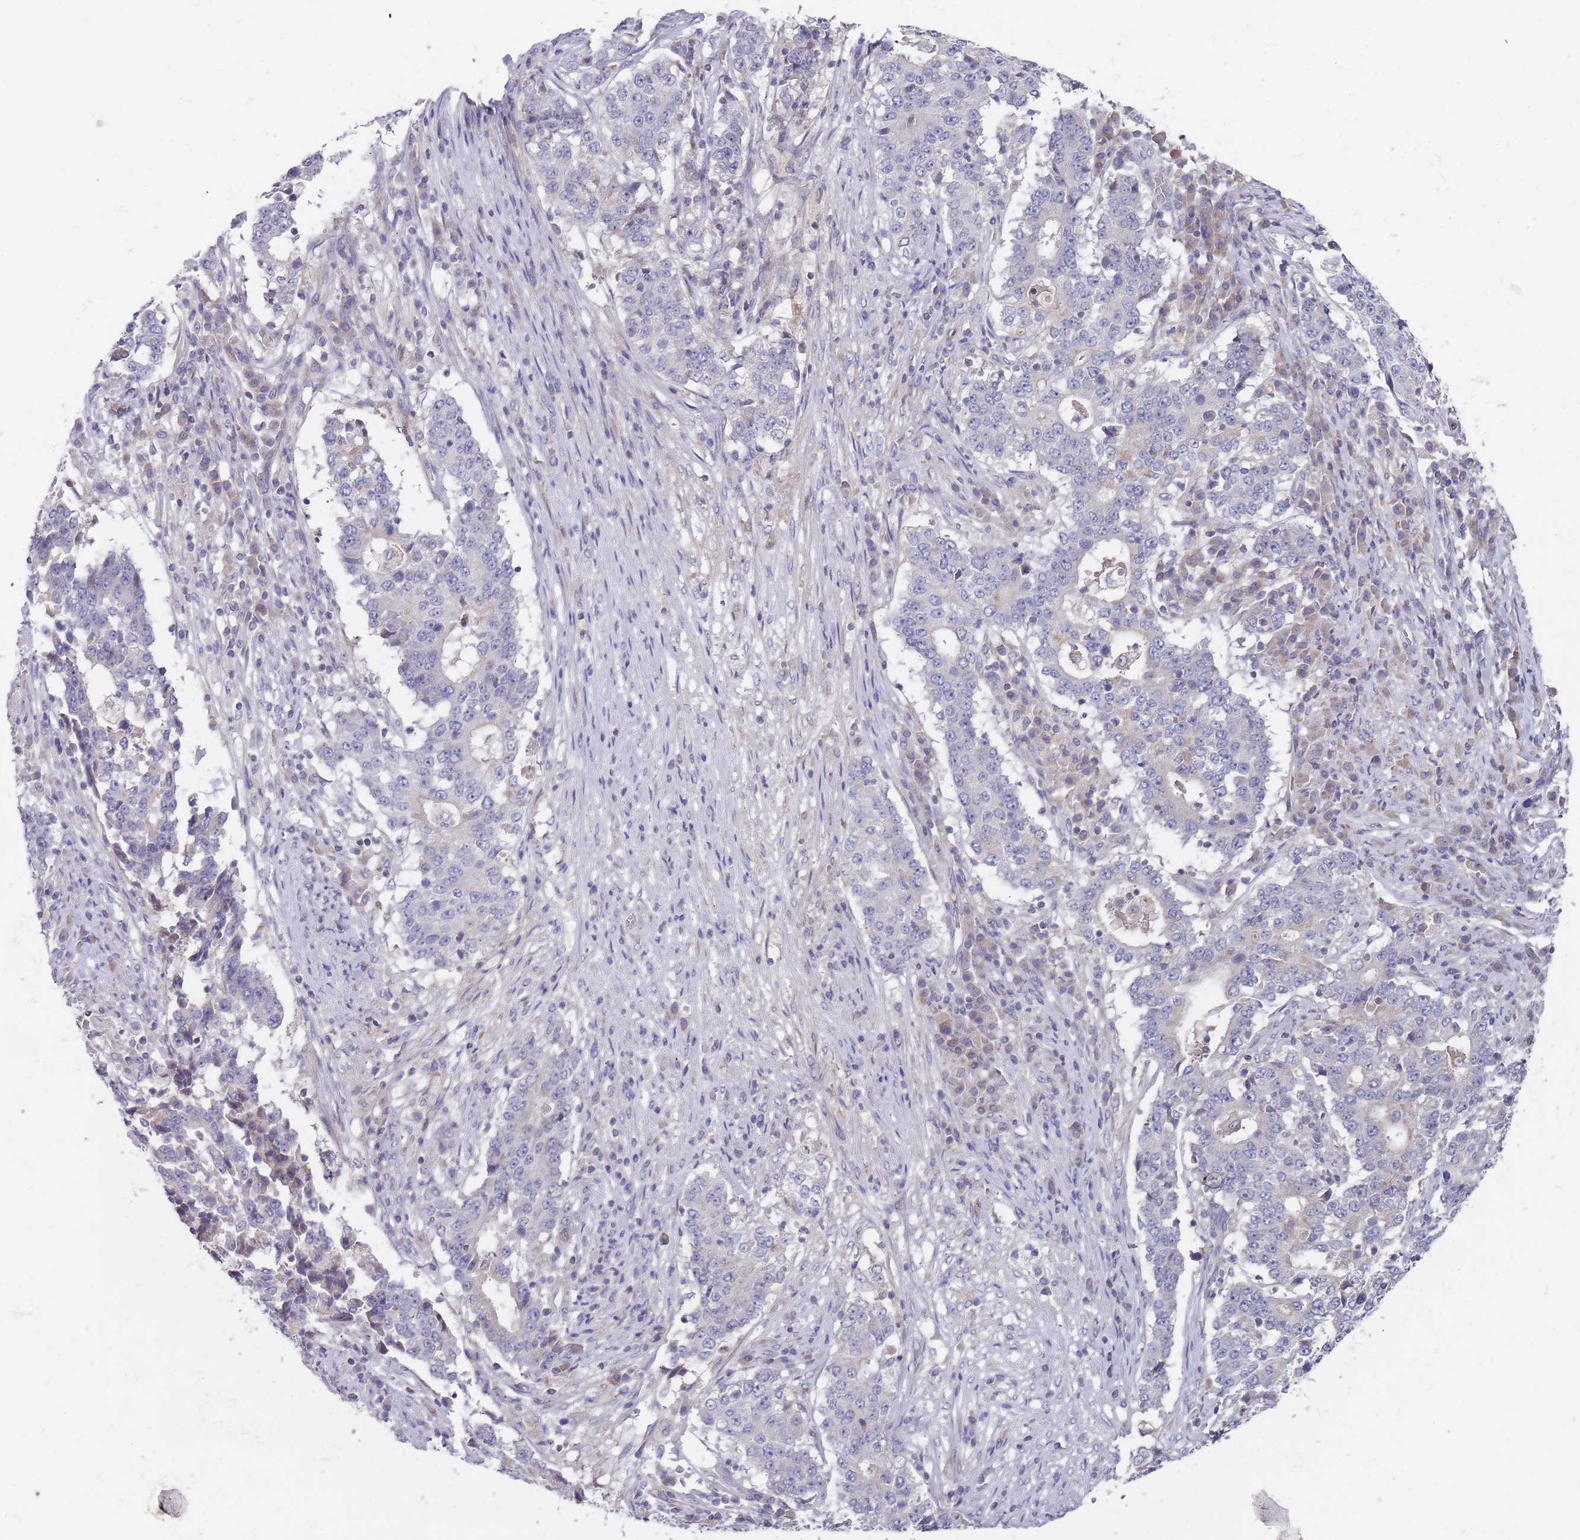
{"staining": {"intensity": "negative", "quantity": "none", "location": "none"}, "tissue": "stomach cancer", "cell_type": "Tumor cells", "image_type": "cancer", "snomed": [{"axis": "morphology", "description": "Adenocarcinoma, NOS"}, {"axis": "topography", "description": "Stomach"}], "caption": "Tumor cells are negative for protein expression in human stomach cancer. (DAB immunohistochemistry (IHC) with hematoxylin counter stain).", "gene": "PRAC1", "patient": {"sex": "male", "age": 59}}